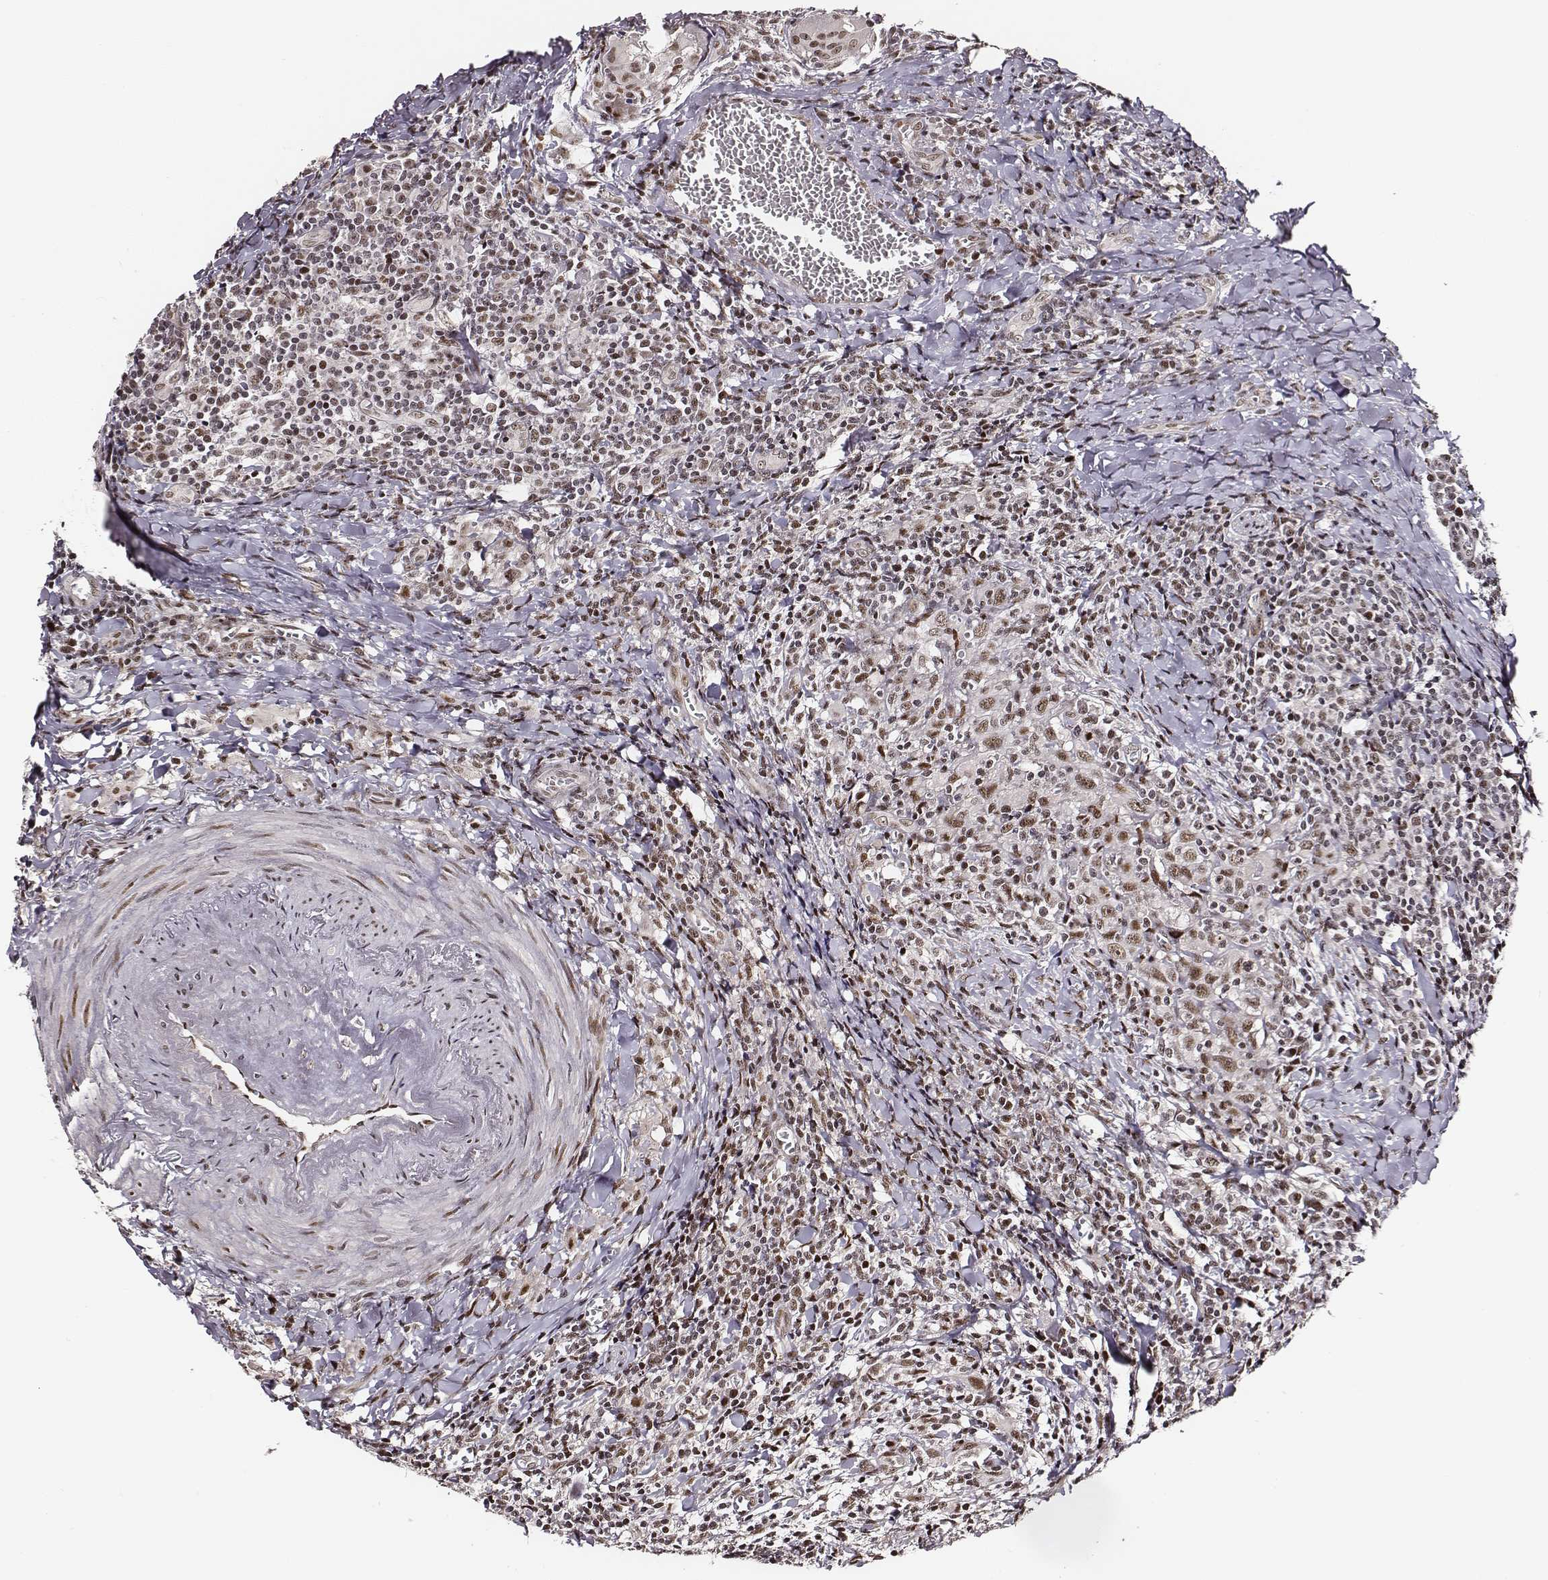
{"staining": {"intensity": "moderate", "quantity": ">75%", "location": "nuclear"}, "tissue": "head and neck cancer", "cell_type": "Tumor cells", "image_type": "cancer", "snomed": [{"axis": "morphology", "description": "Squamous cell carcinoma, NOS"}, {"axis": "topography", "description": "Head-Neck"}], "caption": "Brown immunohistochemical staining in head and neck cancer (squamous cell carcinoma) reveals moderate nuclear positivity in about >75% of tumor cells.", "gene": "PPARA", "patient": {"sex": "female", "age": 95}}